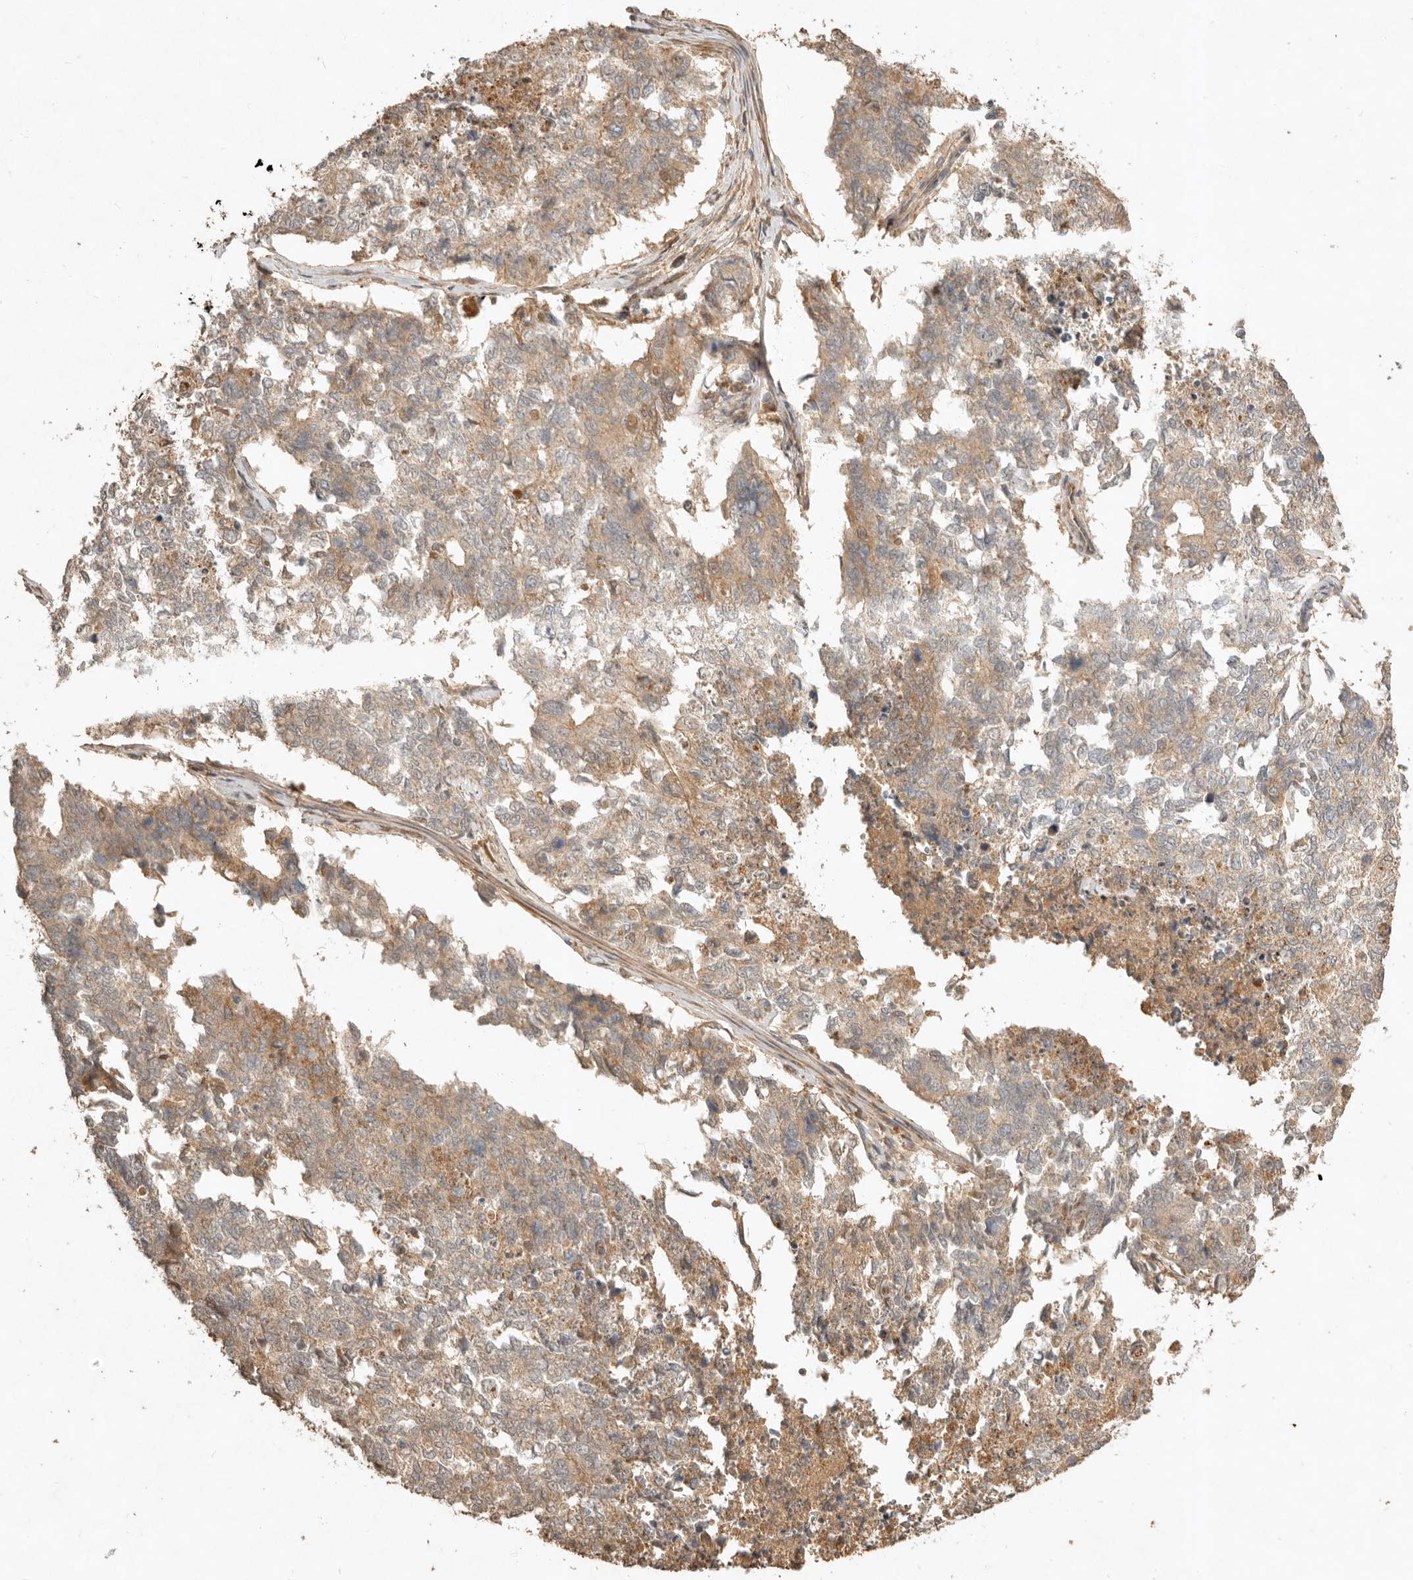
{"staining": {"intensity": "weak", "quantity": ">75%", "location": "cytoplasmic/membranous"}, "tissue": "cervical cancer", "cell_type": "Tumor cells", "image_type": "cancer", "snomed": [{"axis": "morphology", "description": "Squamous cell carcinoma, NOS"}, {"axis": "topography", "description": "Cervix"}], "caption": "Protein expression analysis of human cervical cancer (squamous cell carcinoma) reveals weak cytoplasmic/membranous expression in about >75% of tumor cells.", "gene": "CLEC4C", "patient": {"sex": "female", "age": 63}}